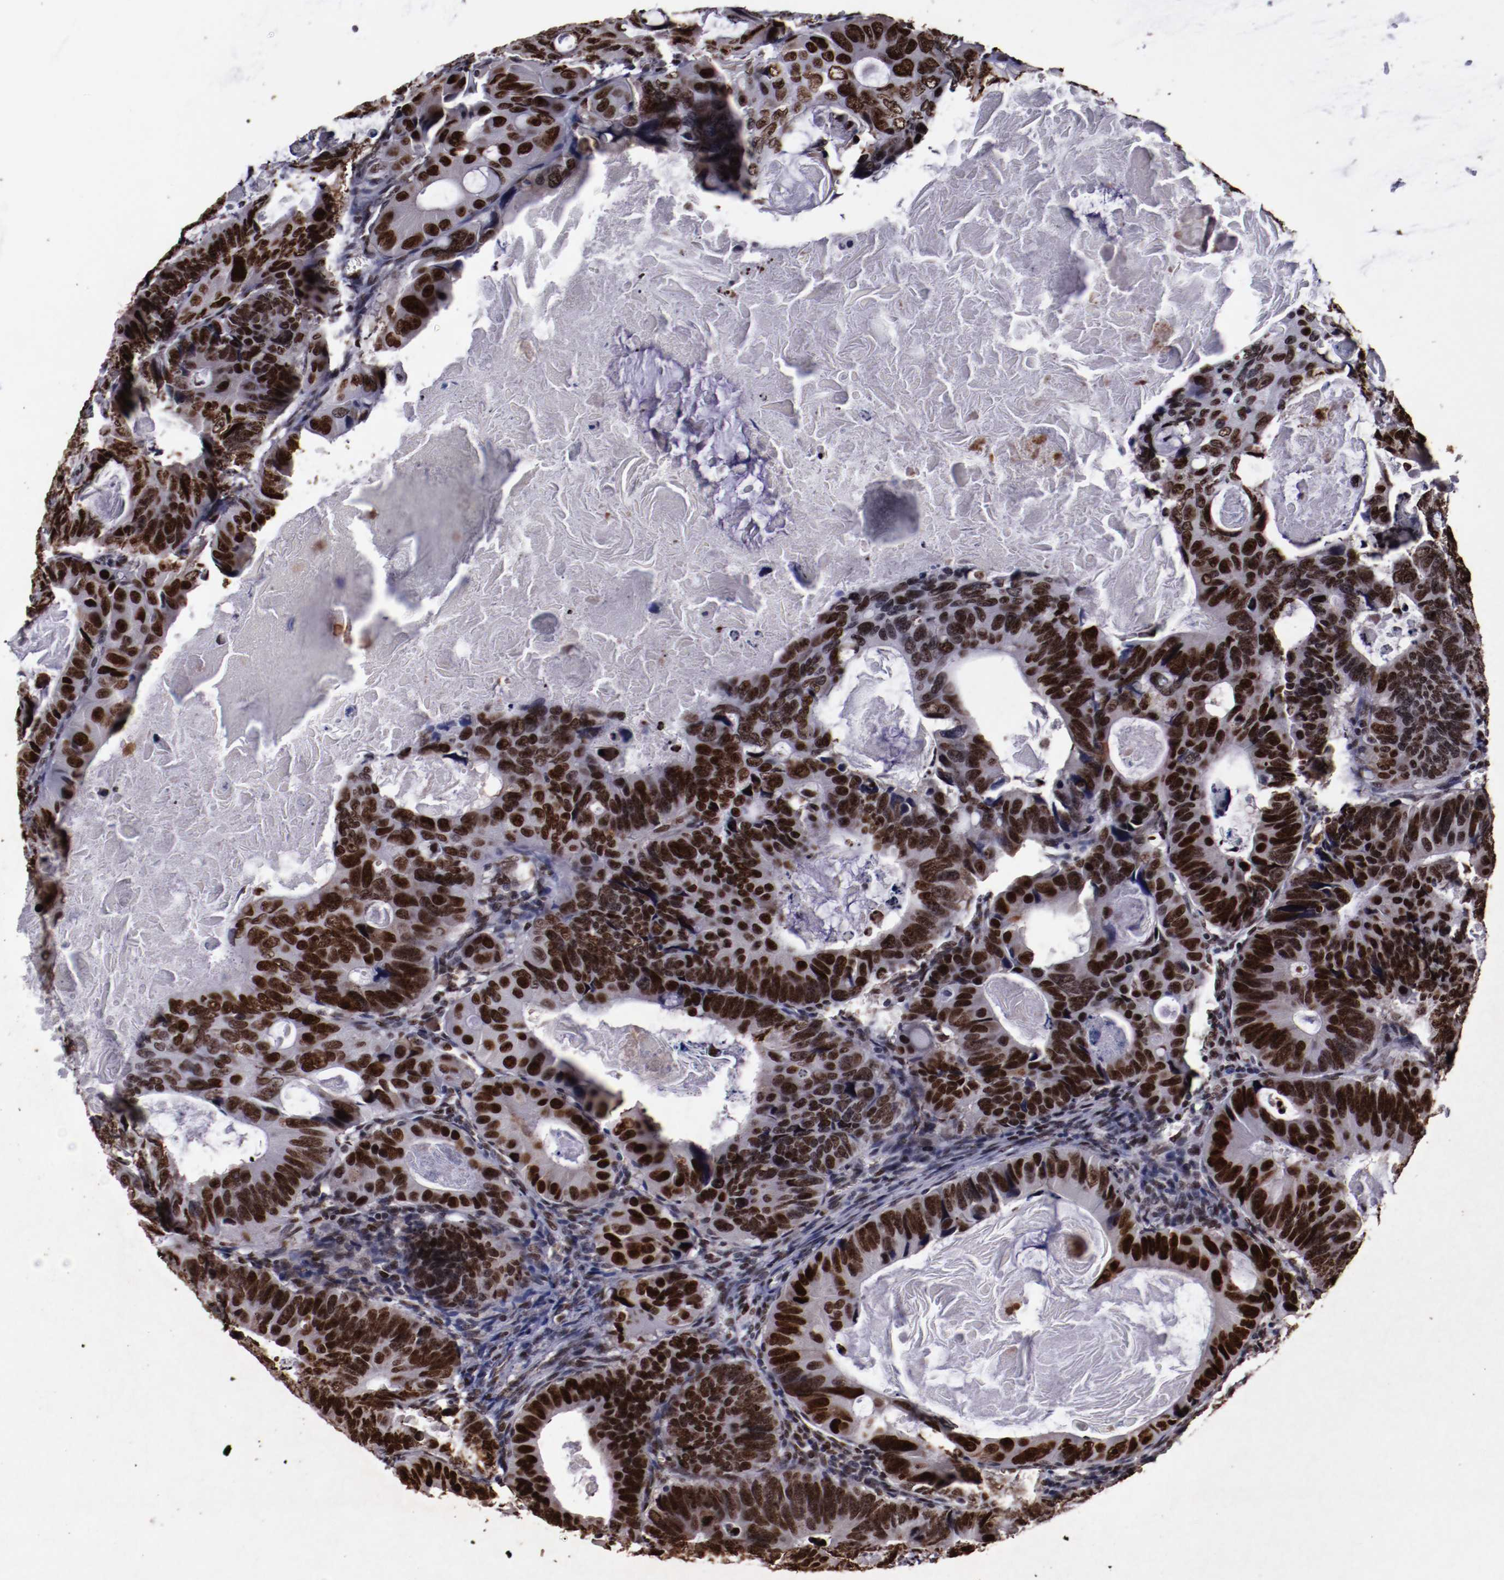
{"staining": {"intensity": "strong", "quantity": ">75%", "location": "nuclear"}, "tissue": "colorectal cancer", "cell_type": "Tumor cells", "image_type": "cancer", "snomed": [{"axis": "morphology", "description": "Adenocarcinoma, NOS"}, {"axis": "topography", "description": "Colon"}], "caption": "The histopathology image shows immunohistochemical staining of adenocarcinoma (colorectal). There is strong nuclear expression is identified in about >75% of tumor cells.", "gene": "APEX1", "patient": {"sex": "female", "age": 55}}